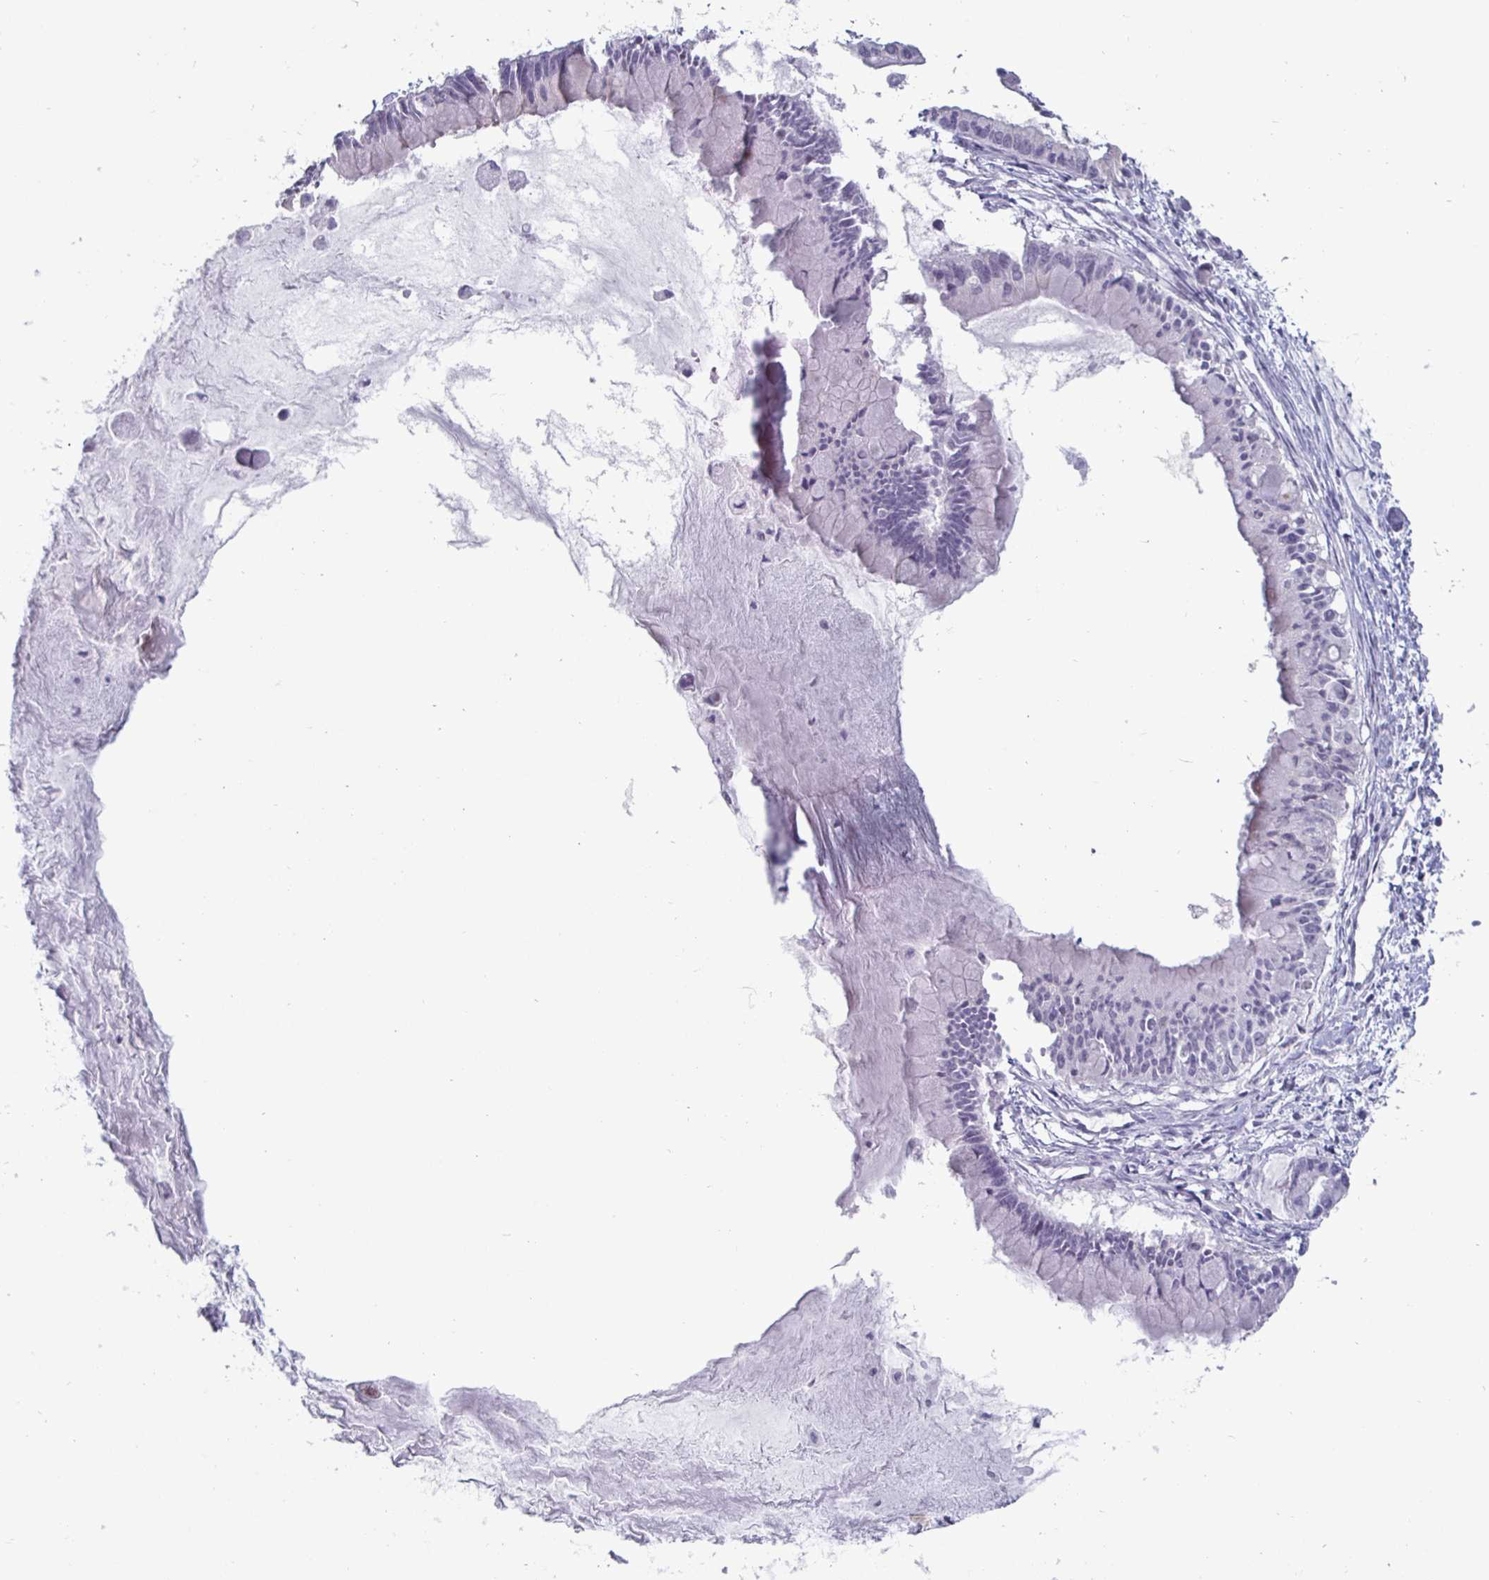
{"staining": {"intensity": "negative", "quantity": "none", "location": "none"}, "tissue": "ovarian cancer", "cell_type": "Tumor cells", "image_type": "cancer", "snomed": [{"axis": "morphology", "description": "Cystadenocarcinoma, mucinous, NOS"}, {"axis": "topography", "description": "Ovary"}], "caption": "Micrograph shows no protein staining in tumor cells of ovarian cancer (mucinous cystadenocarcinoma) tissue.", "gene": "OOSP2", "patient": {"sex": "female", "age": 63}}